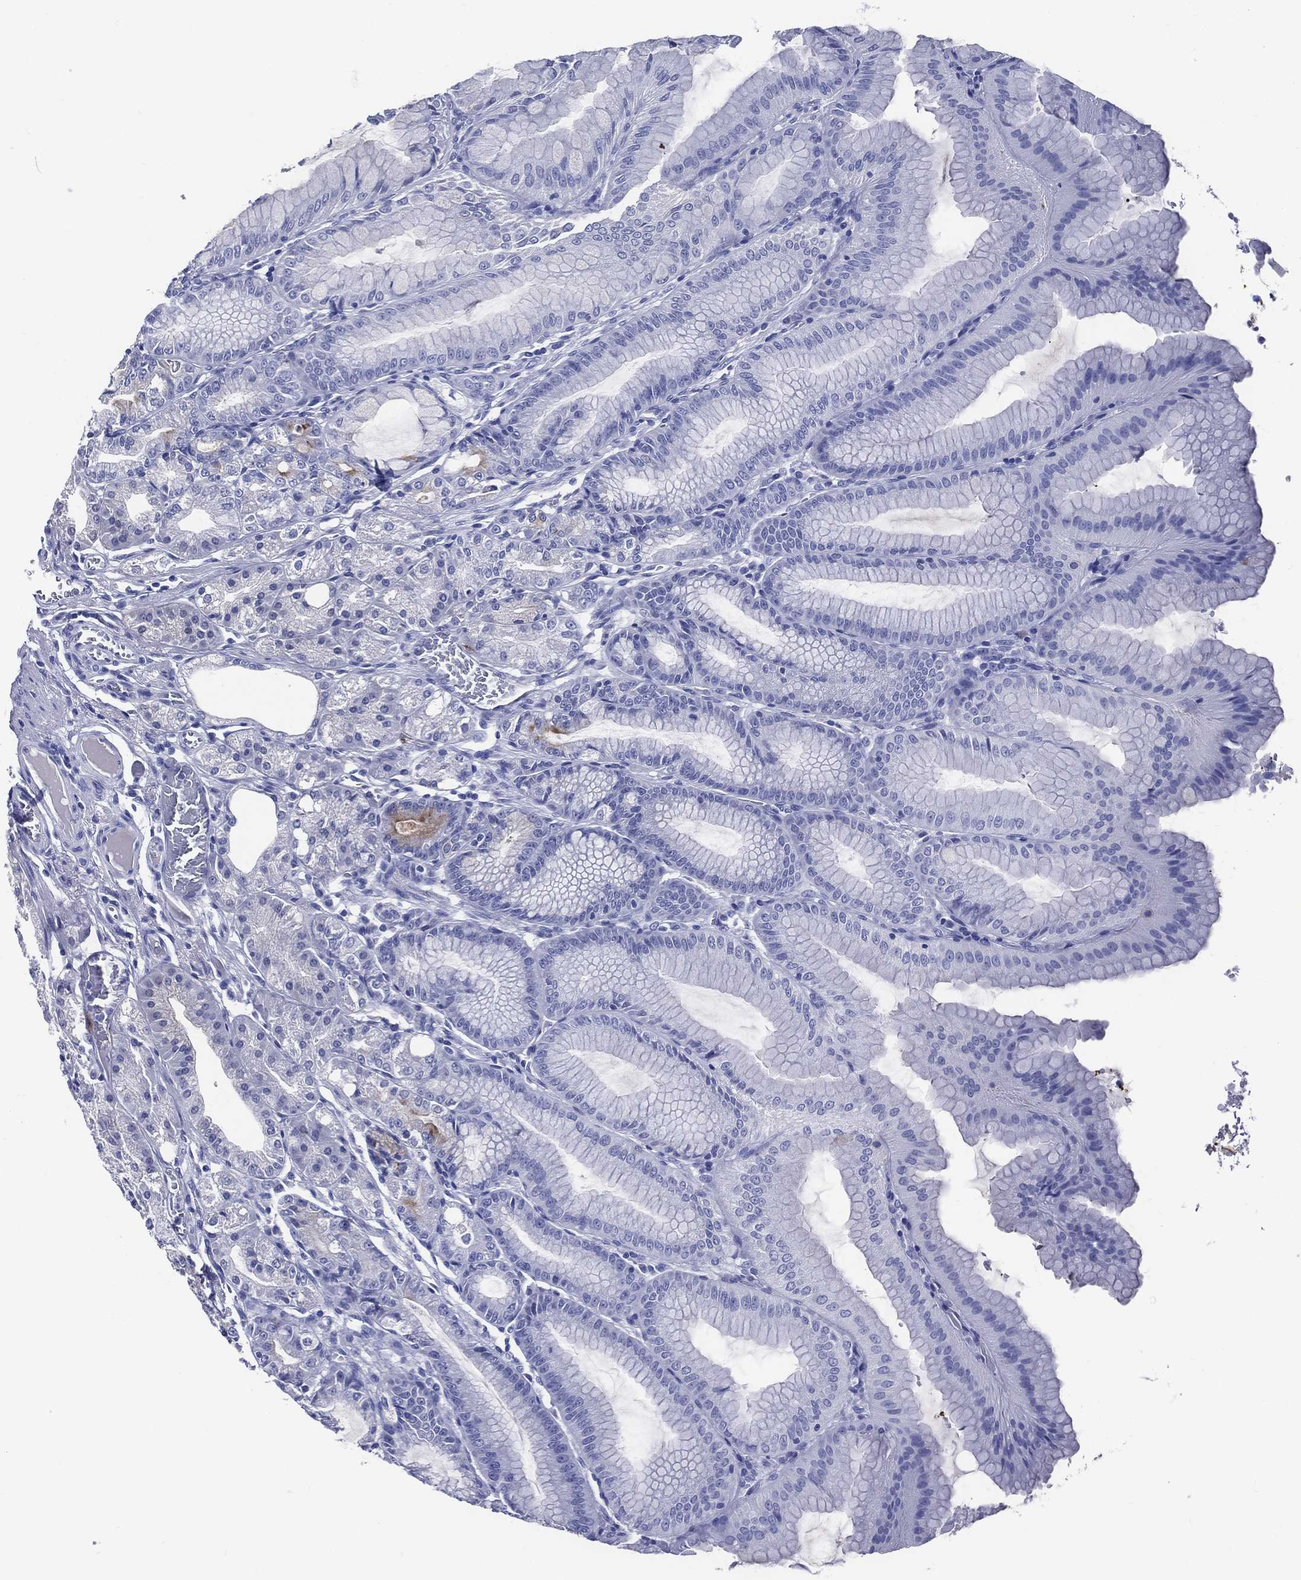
{"staining": {"intensity": "negative", "quantity": "none", "location": "none"}, "tissue": "stomach", "cell_type": "Glandular cells", "image_type": "normal", "snomed": [{"axis": "morphology", "description": "Normal tissue, NOS"}, {"axis": "topography", "description": "Stomach"}], "caption": "This is a image of immunohistochemistry staining of benign stomach, which shows no staining in glandular cells. The staining was performed using DAB (3,3'-diaminobenzidine) to visualize the protein expression in brown, while the nuclei were stained in blue with hematoxylin (Magnification: 20x).", "gene": "ACE2", "patient": {"sex": "male", "age": 71}}